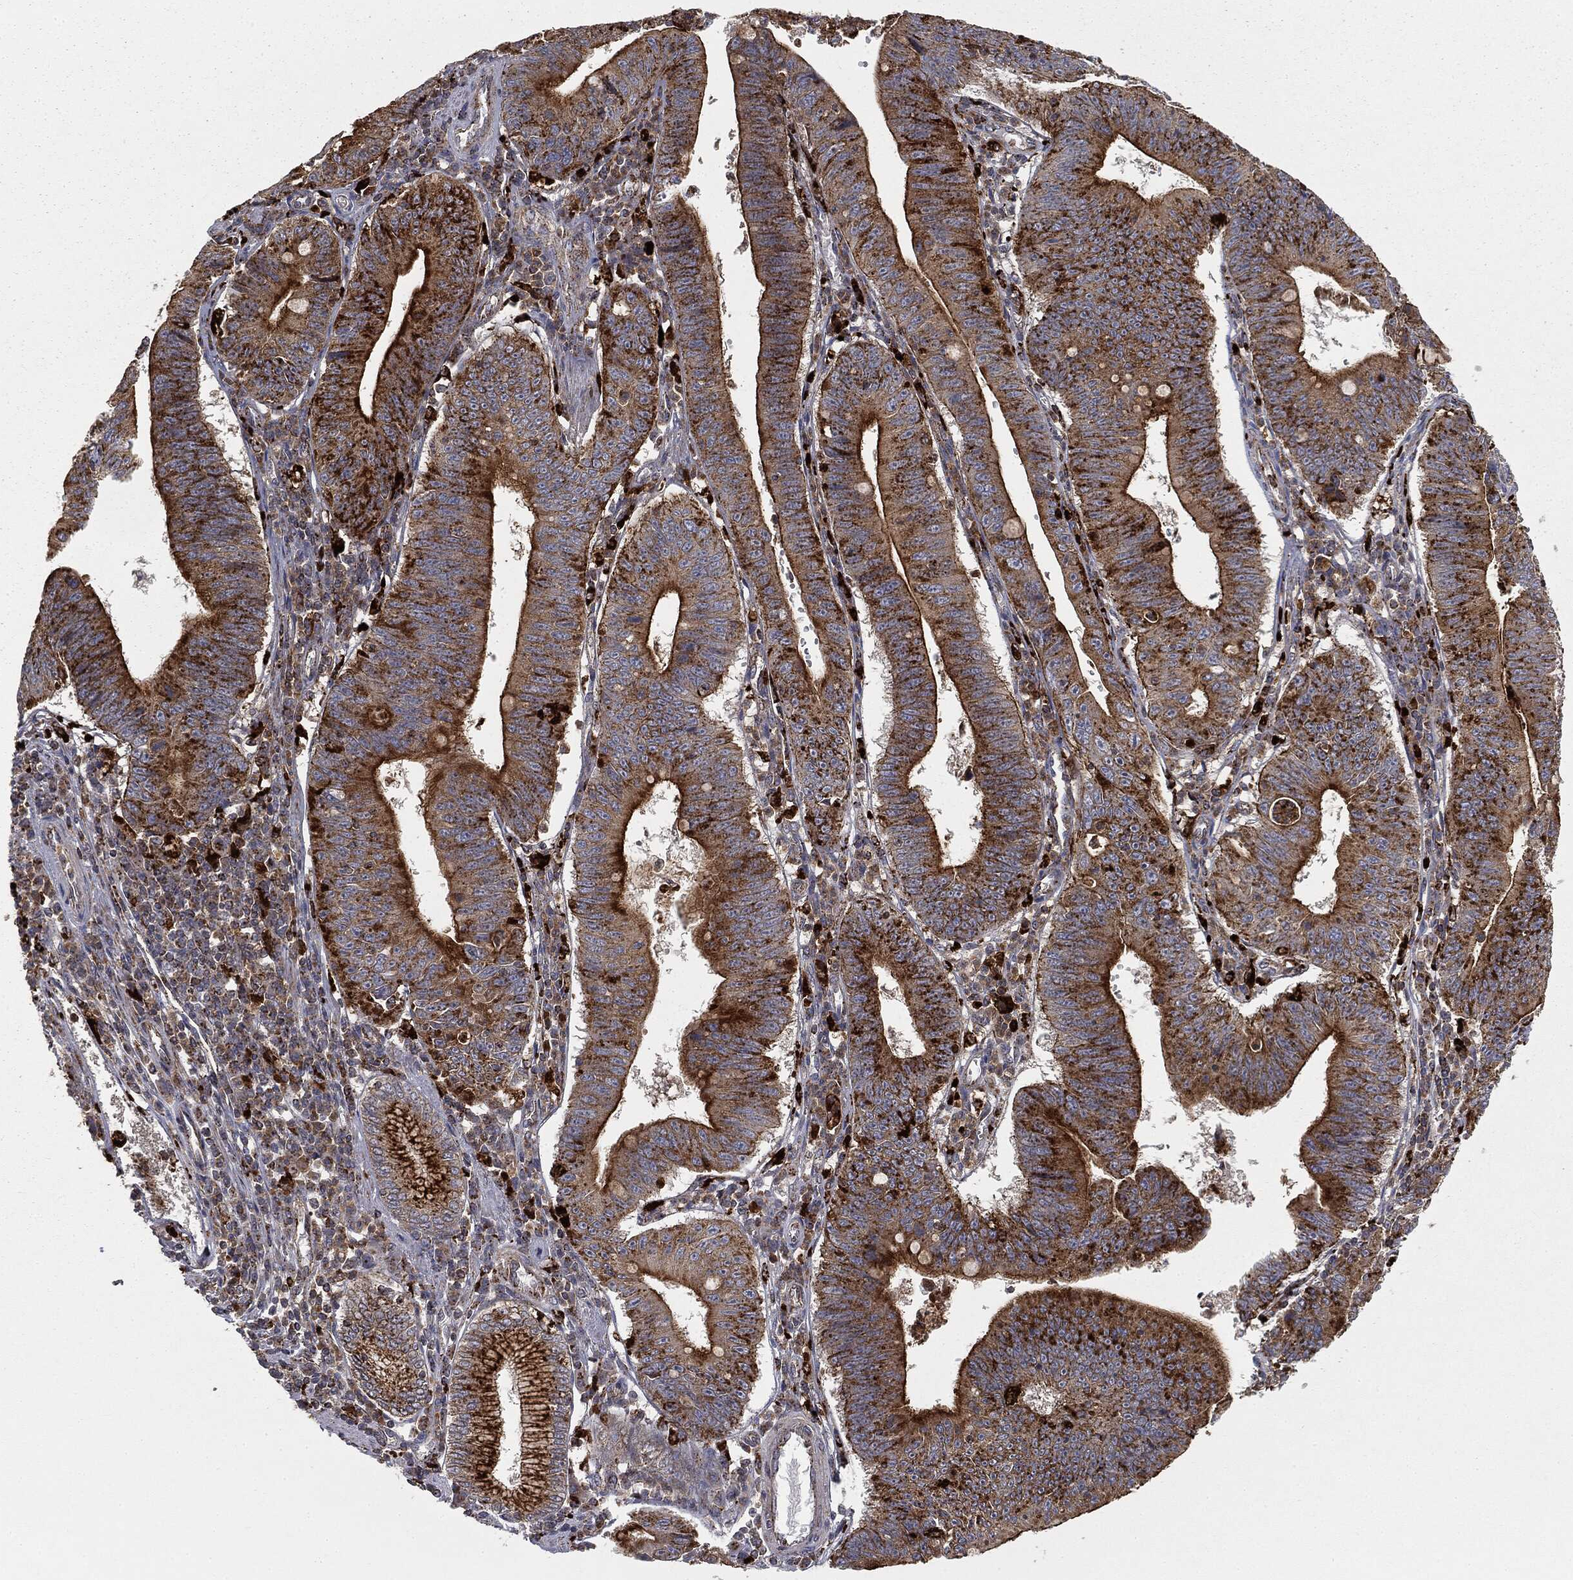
{"staining": {"intensity": "strong", "quantity": ">75%", "location": "cytoplasmic/membranous"}, "tissue": "stomach cancer", "cell_type": "Tumor cells", "image_type": "cancer", "snomed": [{"axis": "morphology", "description": "Adenocarcinoma, NOS"}, {"axis": "topography", "description": "Stomach"}], "caption": "High-magnification brightfield microscopy of stomach cancer (adenocarcinoma) stained with DAB (3,3'-diaminobenzidine) (brown) and counterstained with hematoxylin (blue). tumor cells exhibit strong cytoplasmic/membranous expression is present in approximately>75% of cells.", "gene": "CTSA", "patient": {"sex": "male", "age": 59}}